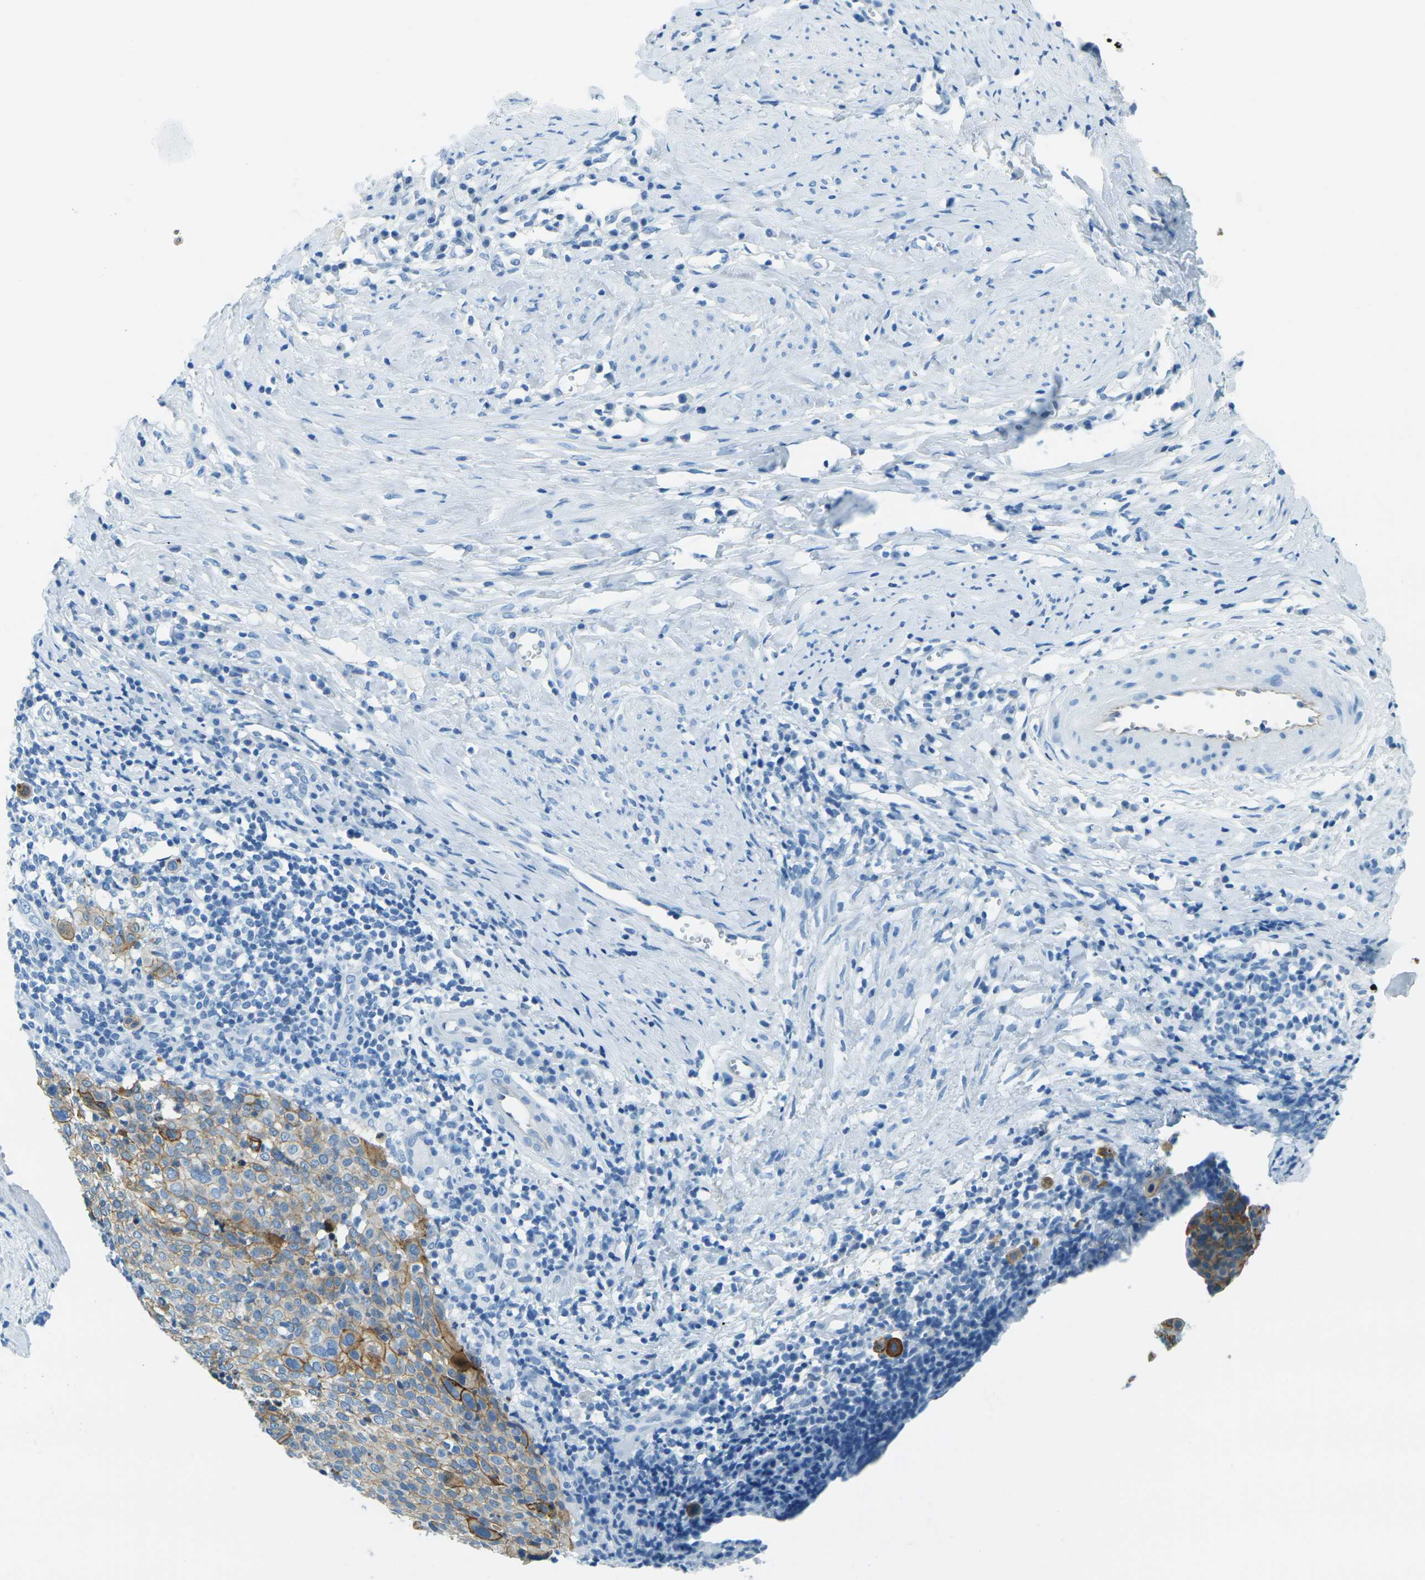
{"staining": {"intensity": "moderate", "quantity": "25%-75%", "location": "cytoplasmic/membranous"}, "tissue": "cervical cancer", "cell_type": "Tumor cells", "image_type": "cancer", "snomed": [{"axis": "morphology", "description": "Squamous cell carcinoma, NOS"}, {"axis": "topography", "description": "Cervix"}], "caption": "Immunohistochemistry (IHC) staining of cervical squamous cell carcinoma, which displays medium levels of moderate cytoplasmic/membranous expression in approximately 25%-75% of tumor cells indicating moderate cytoplasmic/membranous protein positivity. The staining was performed using DAB (3,3'-diaminobenzidine) (brown) for protein detection and nuclei were counterstained in hematoxylin (blue).", "gene": "OCLN", "patient": {"sex": "female", "age": 40}}